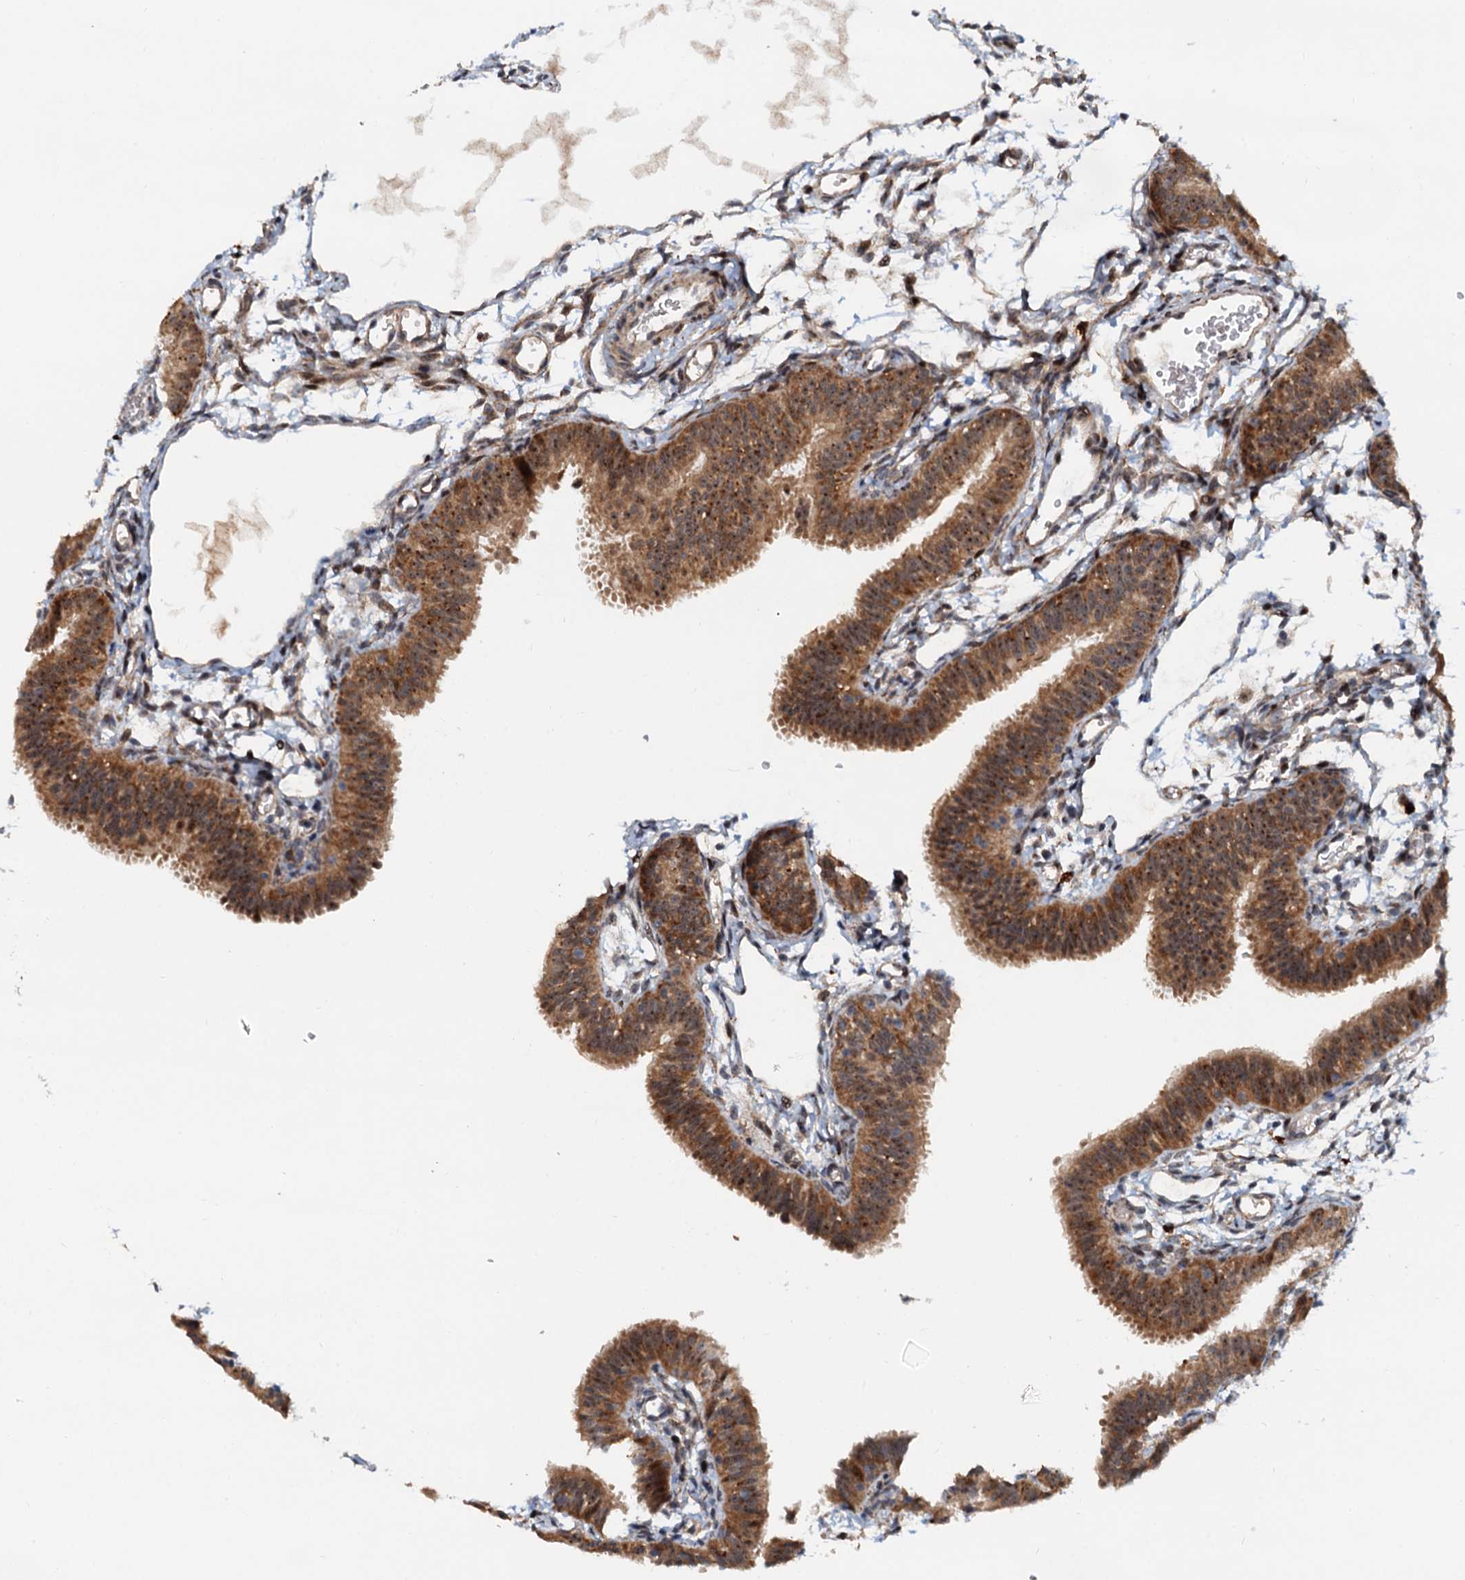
{"staining": {"intensity": "moderate", "quantity": ">75%", "location": "cytoplasmic/membranous,nuclear"}, "tissue": "fallopian tube", "cell_type": "Glandular cells", "image_type": "normal", "snomed": [{"axis": "morphology", "description": "Normal tissue, NOS"}, {"axis": "topography", "description": "Fallopian tube"}], "caption": "Immunohistochemistry (DAB (3,3'-diaminobenzidine)) staining of normal human fallopian tube reveals moderate cytoplasmic/membranous,nuclear protein expression in approximately >75% of glandular cells.", "gene": "DNAJC21", "patient": {"sex": "female", "age": 35}}